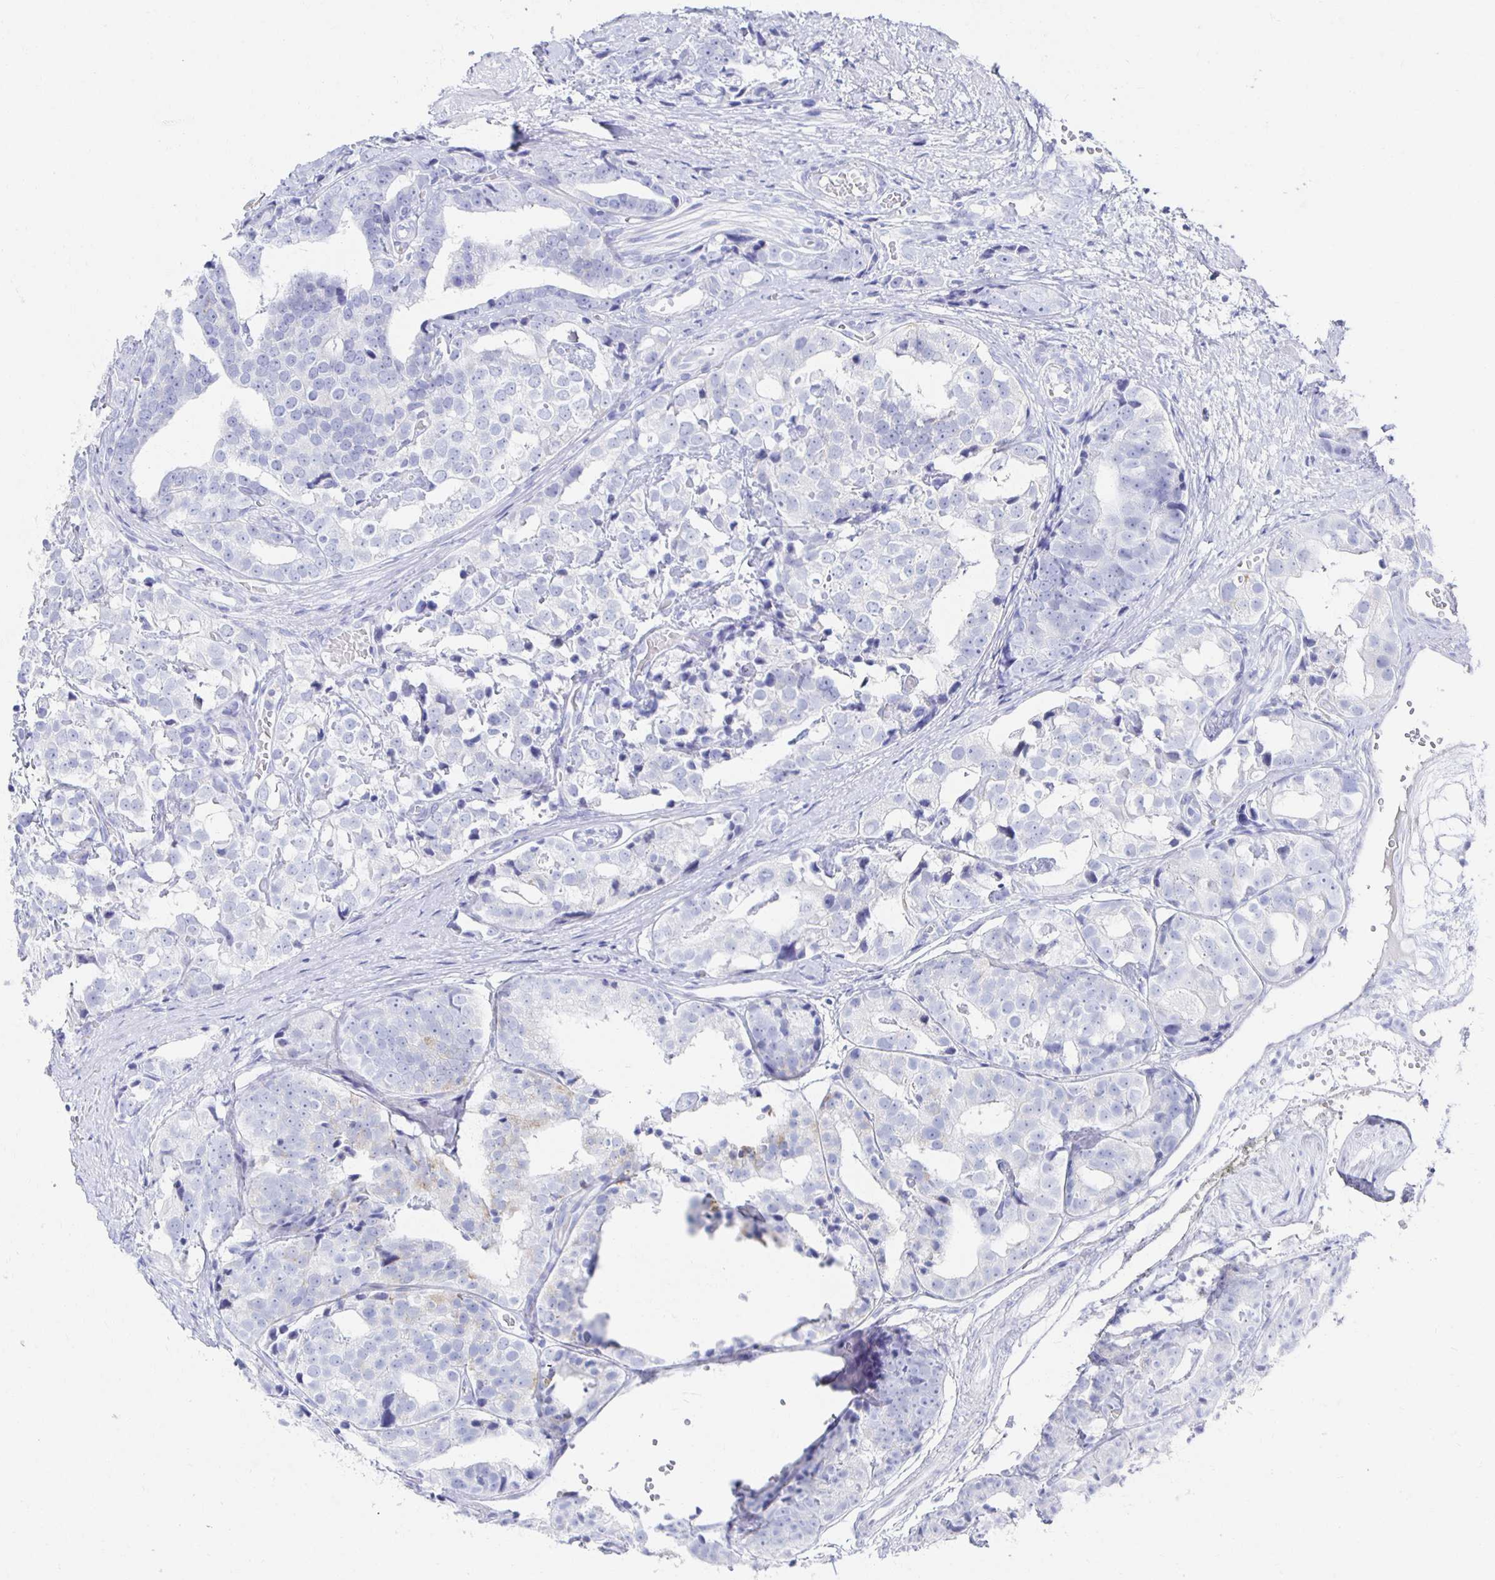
{"staining": {"intensity": "negative", "quantity": "none", "location": "none"}, "tissue": "prostate cancer", "cell_type": "Tumor cells", "image_type": "cancer", "snomed": [{"axis": "morphology", "description": "Adenocarcinoma, High grade"}, {"axis": "topography", "description": "Prostate"}], "caption": "Tumor cells show no significant staining in prostate adenocarcinoma (high-grade).", "gene": "PRDM7", "patient": {"sex": "male", "age": 71}}